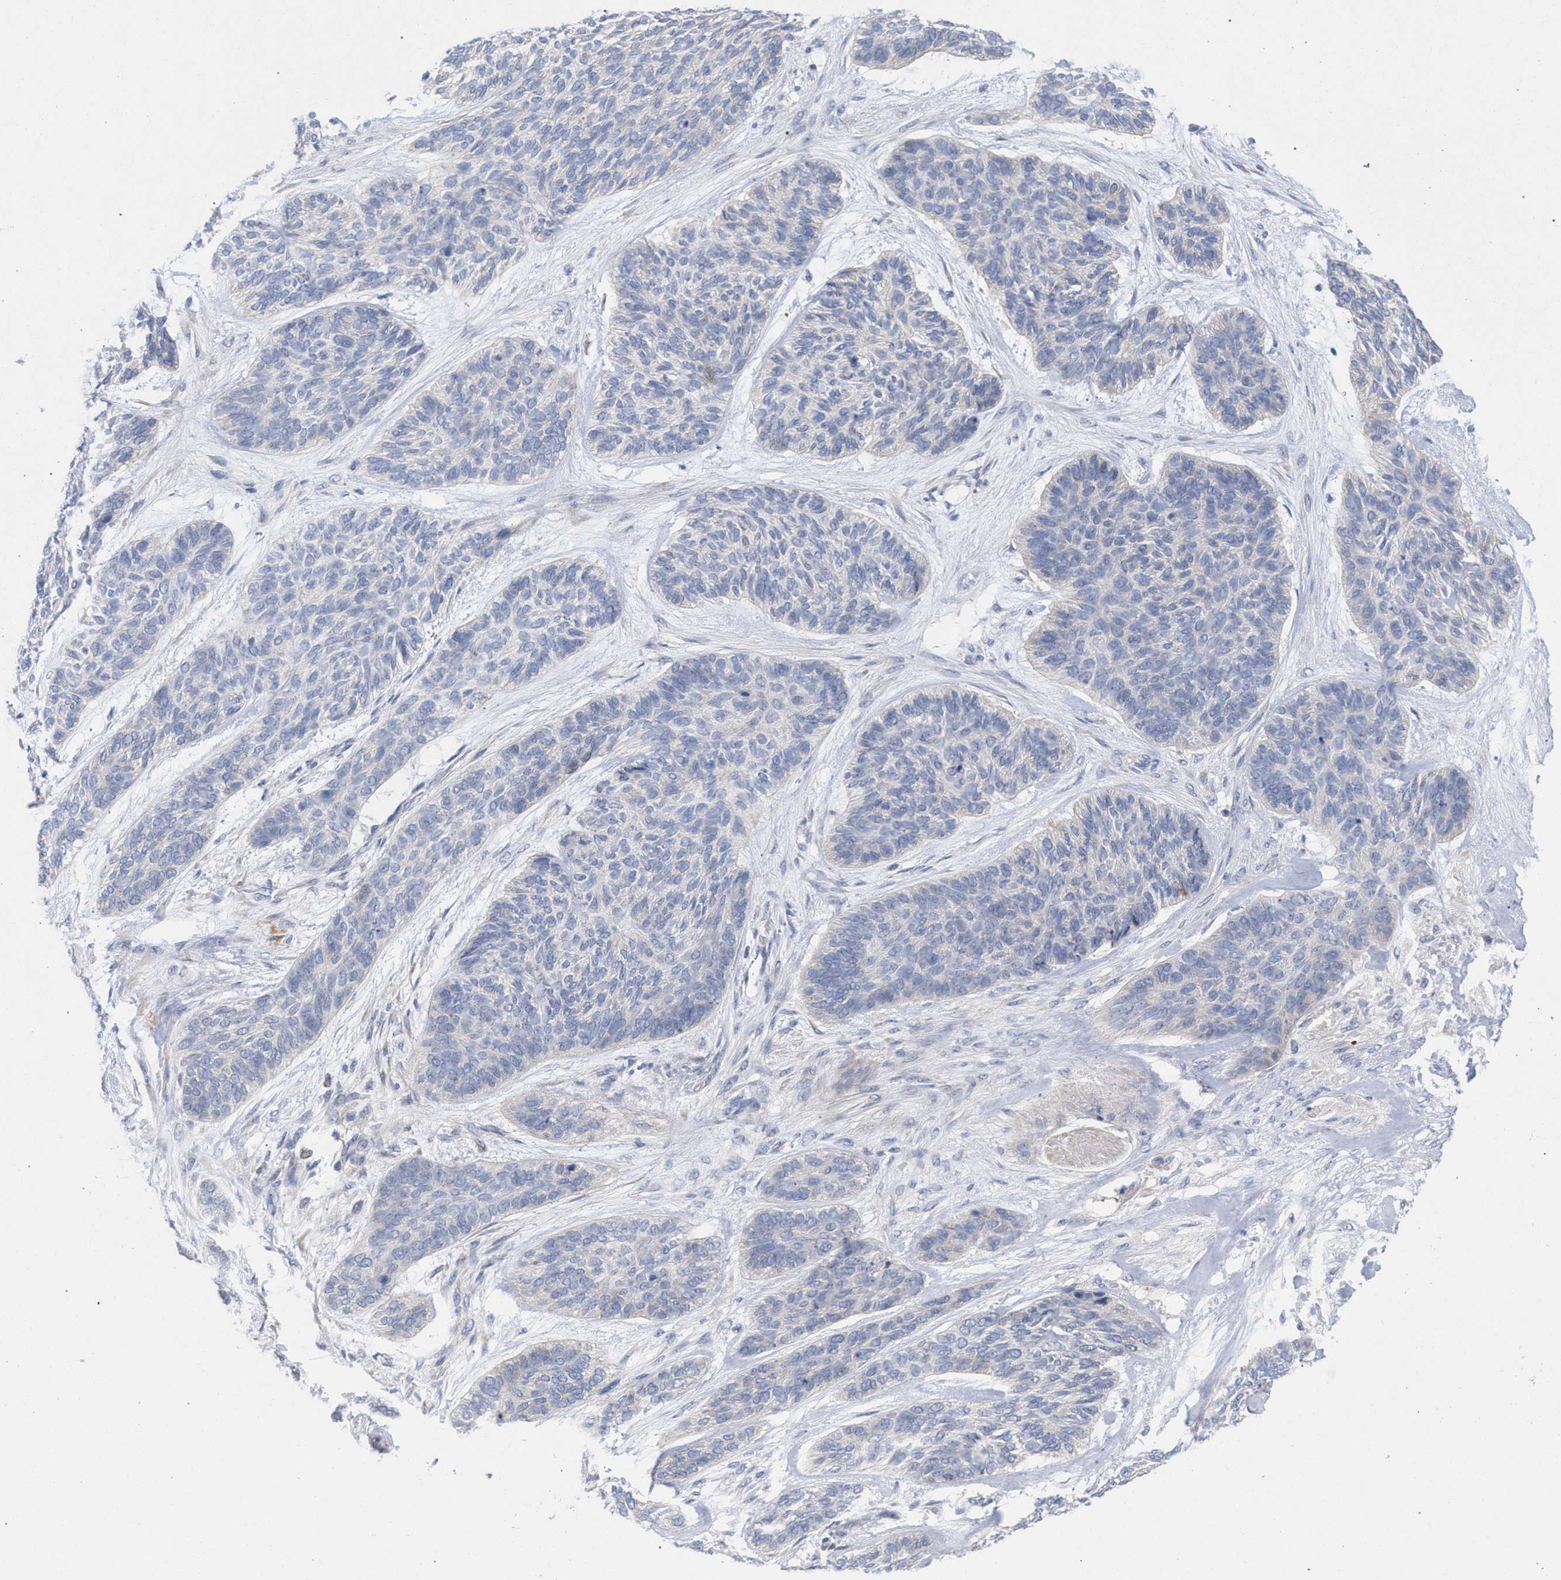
{"staining": {"intensity": "negative", "quantity": "none", "location": "none"}, "tissue": "skin cancer", "cell_type": "Tumor cells", "image_type": "cancer", "snomed": [{"axis": "morphology", "description": "Basal cell carcinoma"}, {"axis": "topography", "description": "Skin"}], "caption": "The histopathology image exhibits no staining of tumor cells in skin cancer (basal cell carcinoma).", "gene": "FHOD3", "patient": {"sex": "male", "age": 55}}